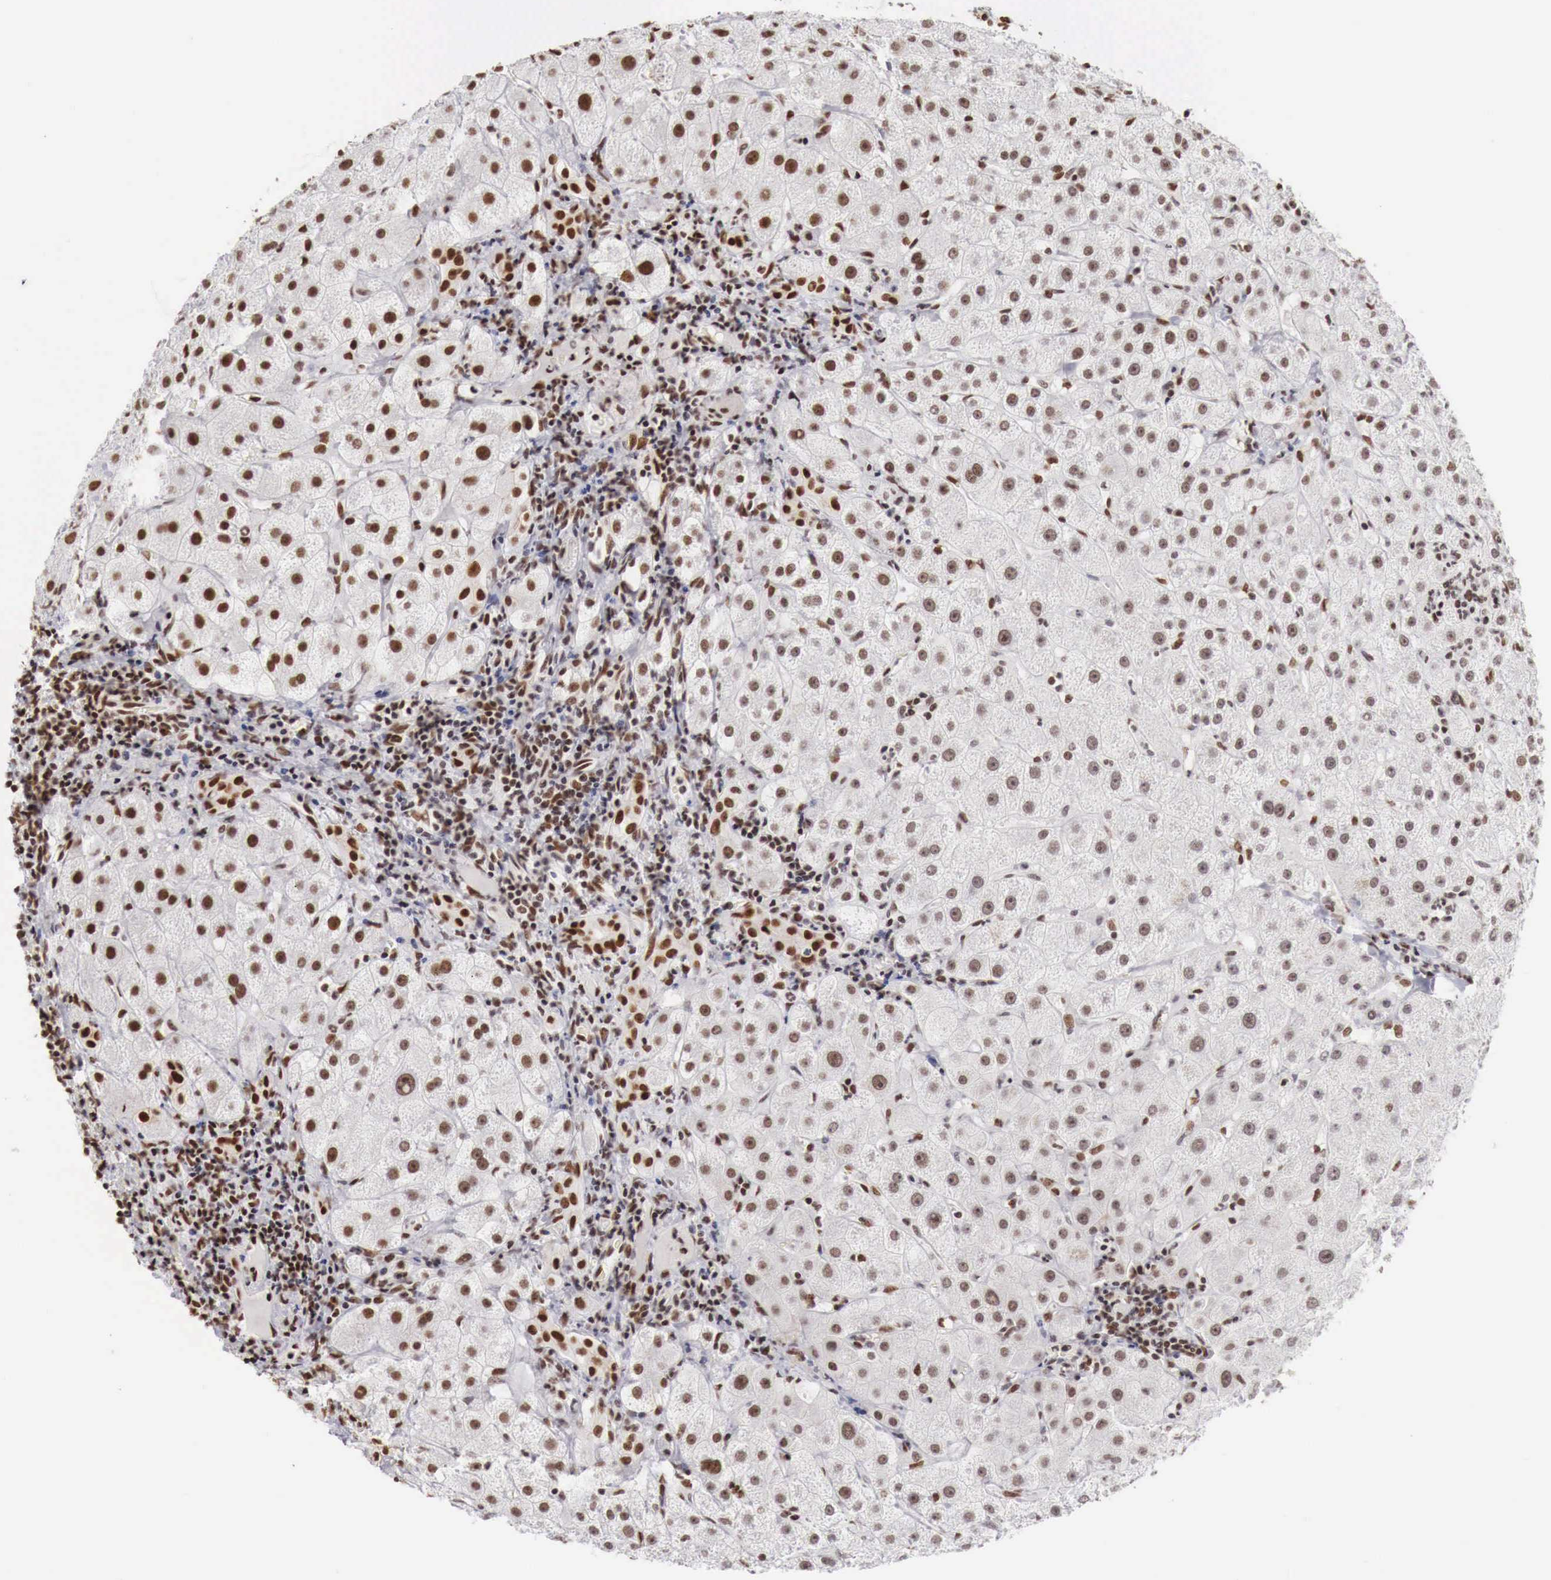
{"staining": {"intensity": "strong", "quantity": ">75%", "location": "nuclear"}, "tissue": "liver", "cell_type": "Cholangiocytes", "image_type": "normal", "snomed": [{"axis": "morphology", "description": "Normal tissue, NOS"}, {"axis": "topography", "description": "Liver"}], "caption": "Protein staining of normal liver demonstrates strong nuclear expression in about >75% of cholangiocytes. (Stains: DAB in brown, nuclei in blue, Microscopy: brightfield microscopy at high magnification).", "gene": "PHF14", "patient": {"sex": "female", "age": 79}}